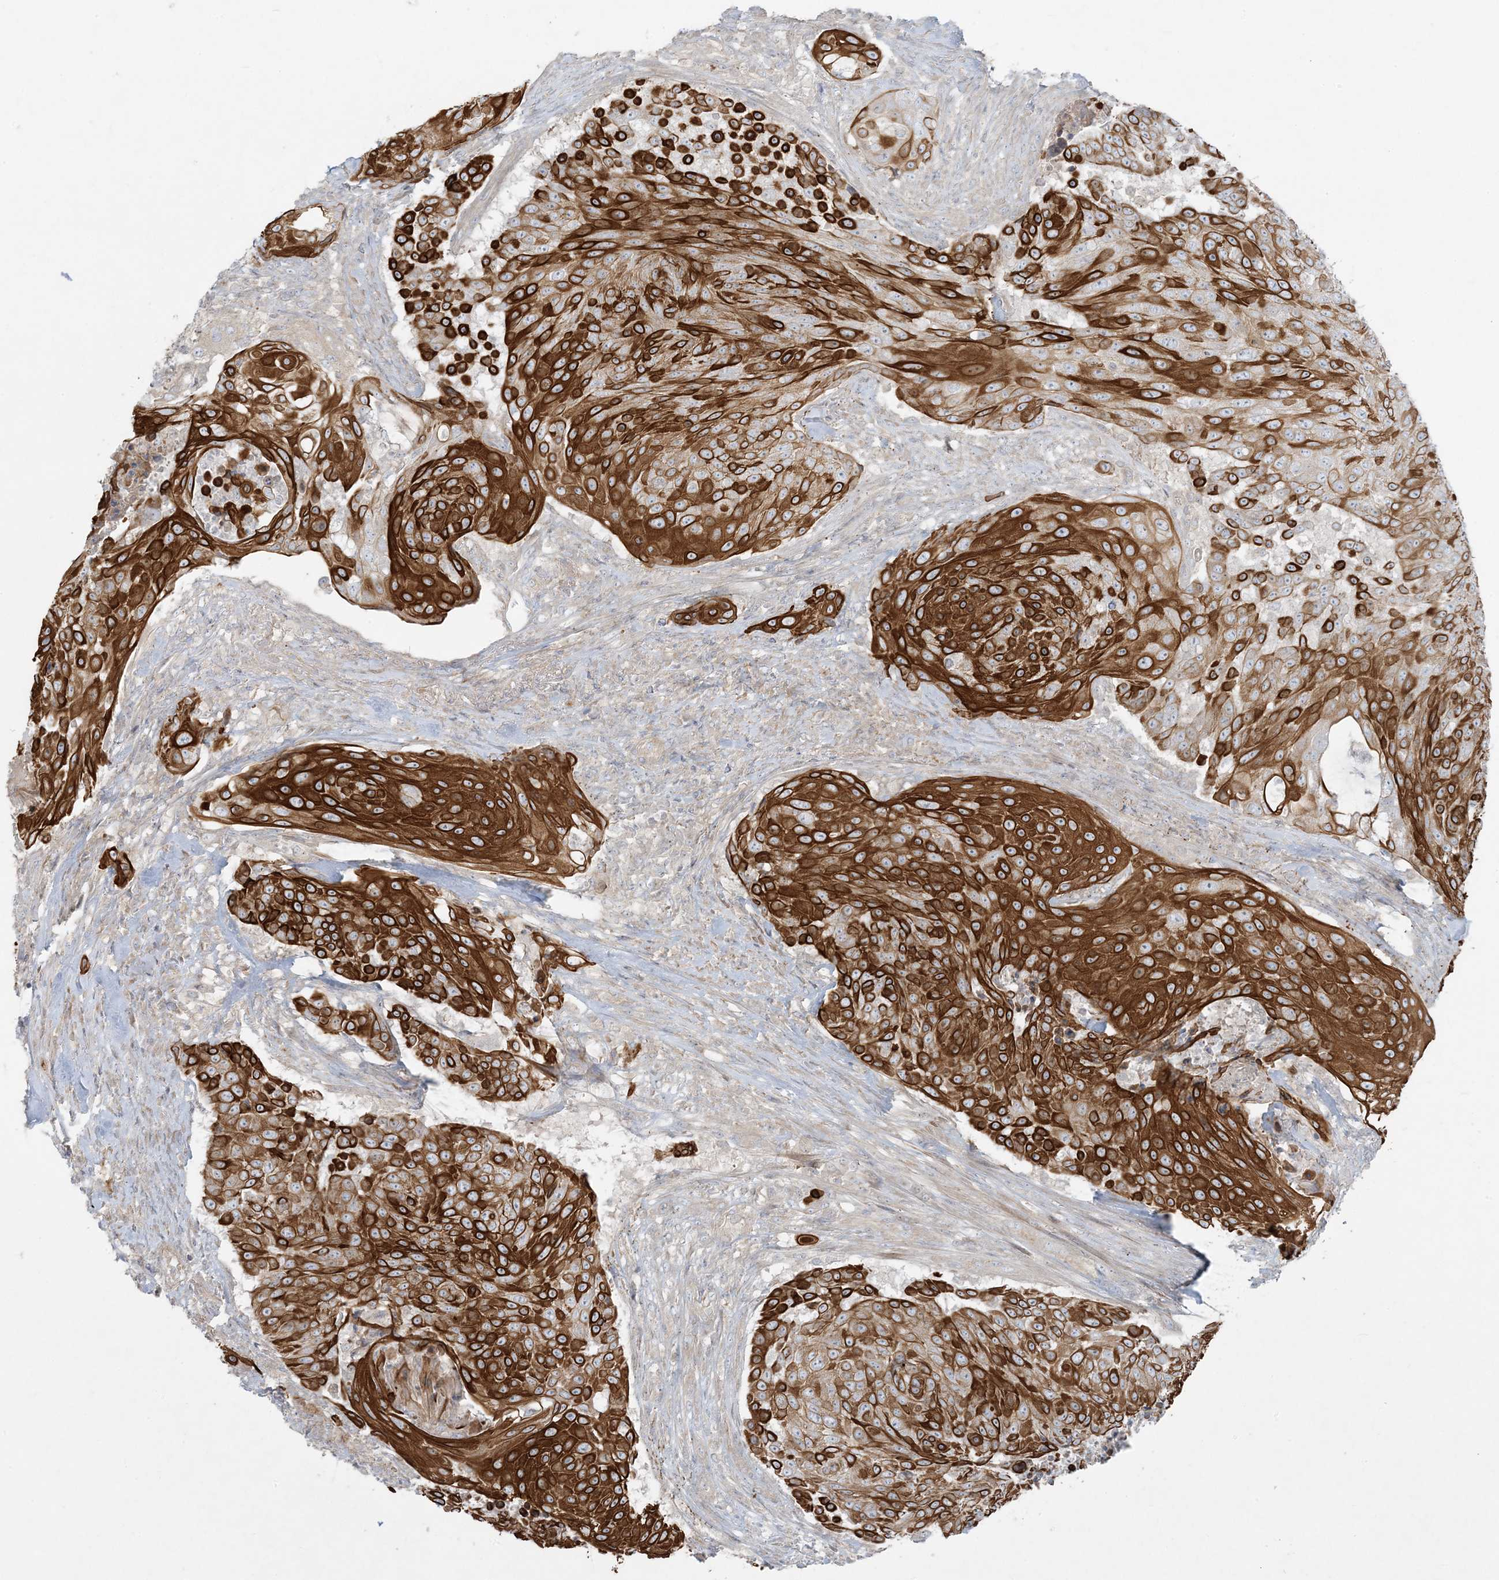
{"staining": {"intensity": "strong", "quantity": ">75%", "location": "cytoplasmic/membranous"}, "tissue": "urothelial cancer", "cell_type": "Tumor cells", "image_type": "cancer", "snomed": [{"axis": "morphology", "description": "Urothelial carcinoma, High grade"}, {"axis": "topography", "description": "Urinary bladder"}], "caption": "DAB (3,3'-diaminobenzidine) immunohistochemical staining of high-grade urothelial carcinoma exhibits strong cytoplasmic/membranous protein staining in approximately >75% of tumor cells. Immunohistochemistry (ihc) stains the protein of interest in brown and the nuclei are stained blue.", "gene": "PIK3R4", "patient": {"sex": "female", "age": 63}}